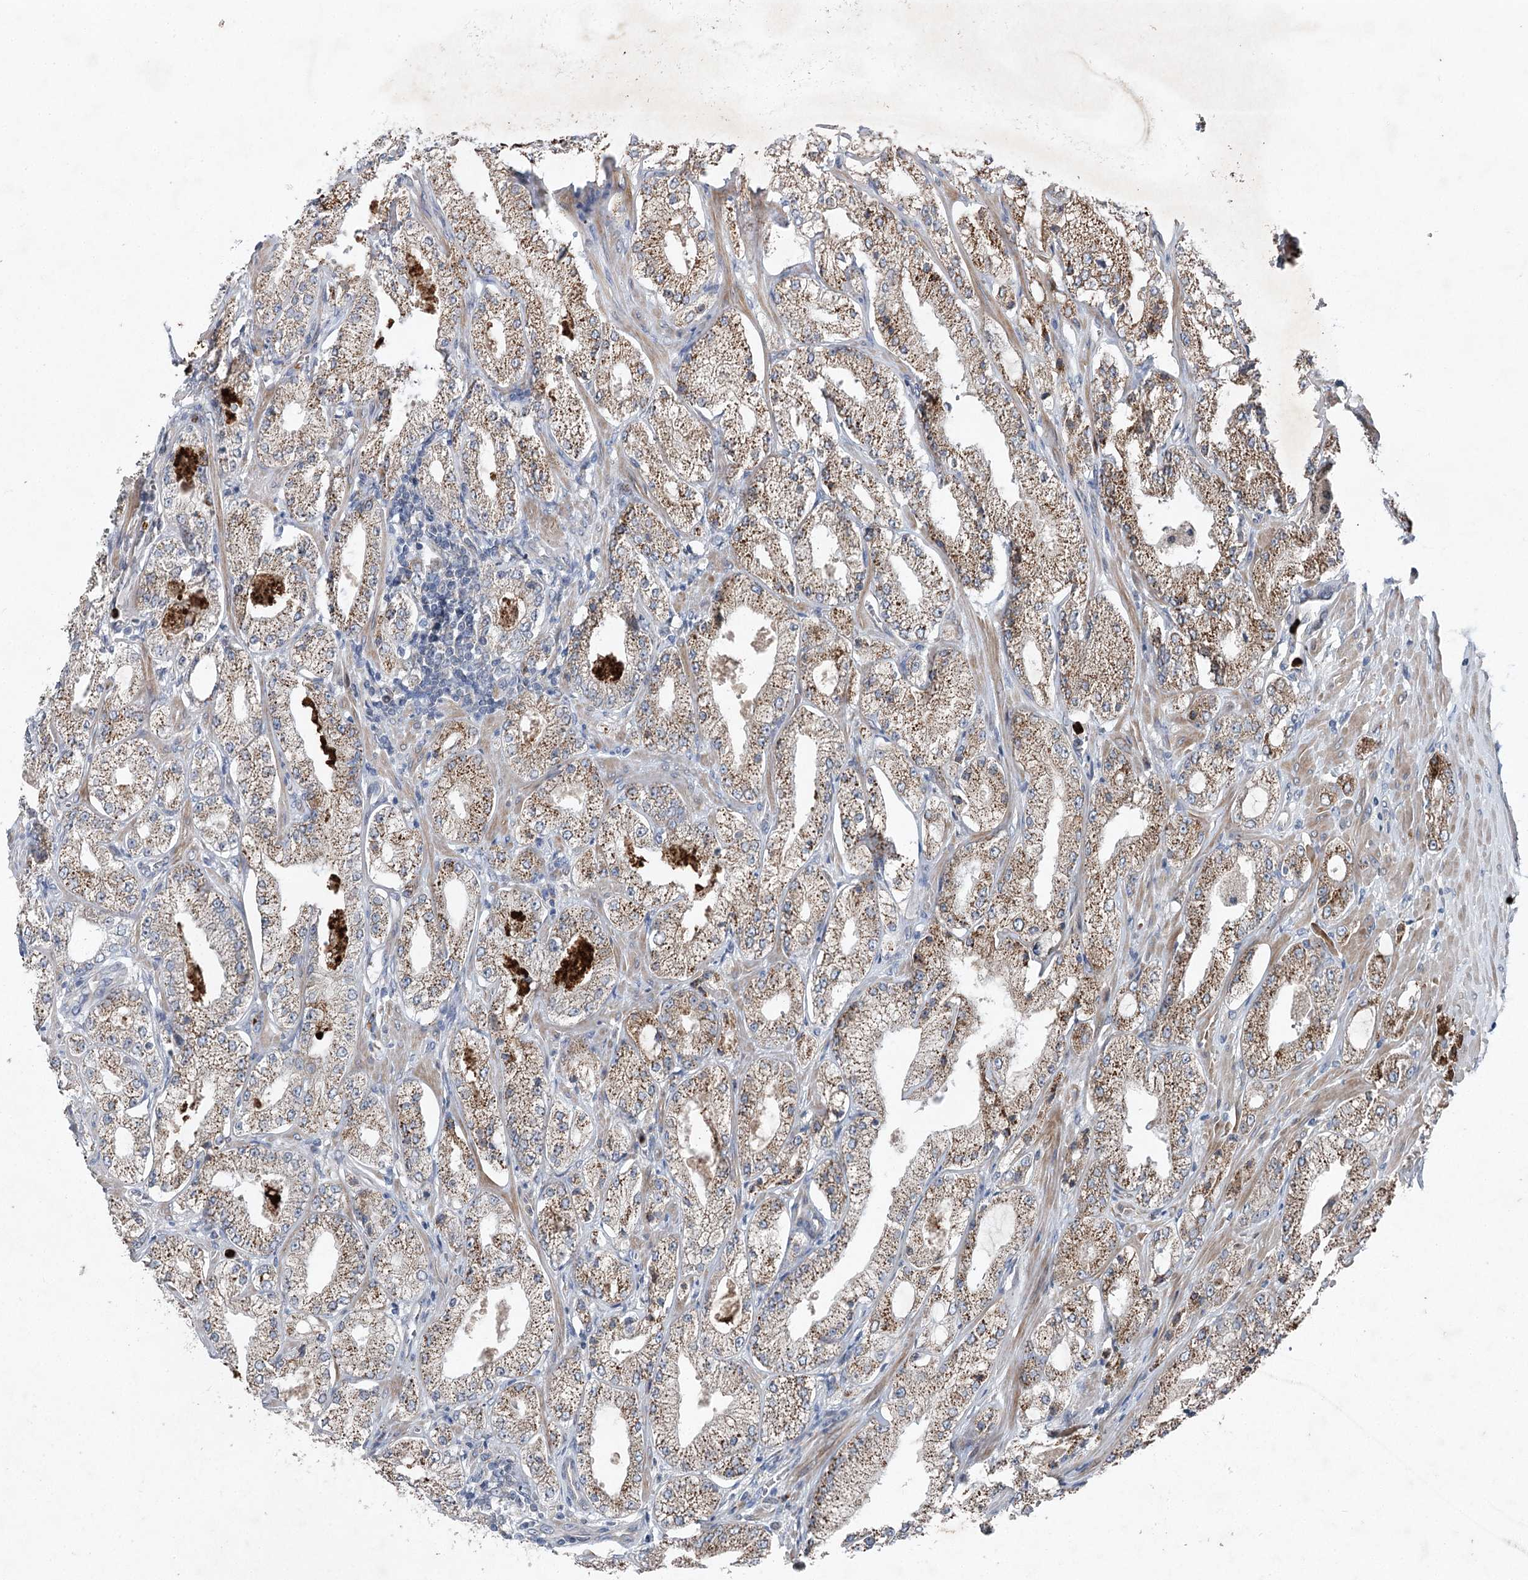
{"staining": {"intensity": "moderate", "quantity": ">75%", "location": "cytoplasmic/membranous"}, "tissue": "prostate cancer", "cell_type": "Tumor cells", "image_type": "cancer", "snomed": [{"axis": "morphology", "description": "Adenocarcinoma, Low grade"}, {"axis": "topography", "description": "Prostate"}], "caption": "This is an image of immunohistochemistry (IHC) staining of prostate cancer, which shows moderate positivity in the cytoplasmic/membranous of tumor cells.", "gene": "PLA2G12A", "patient": {"sex": "male", "age": 69}}